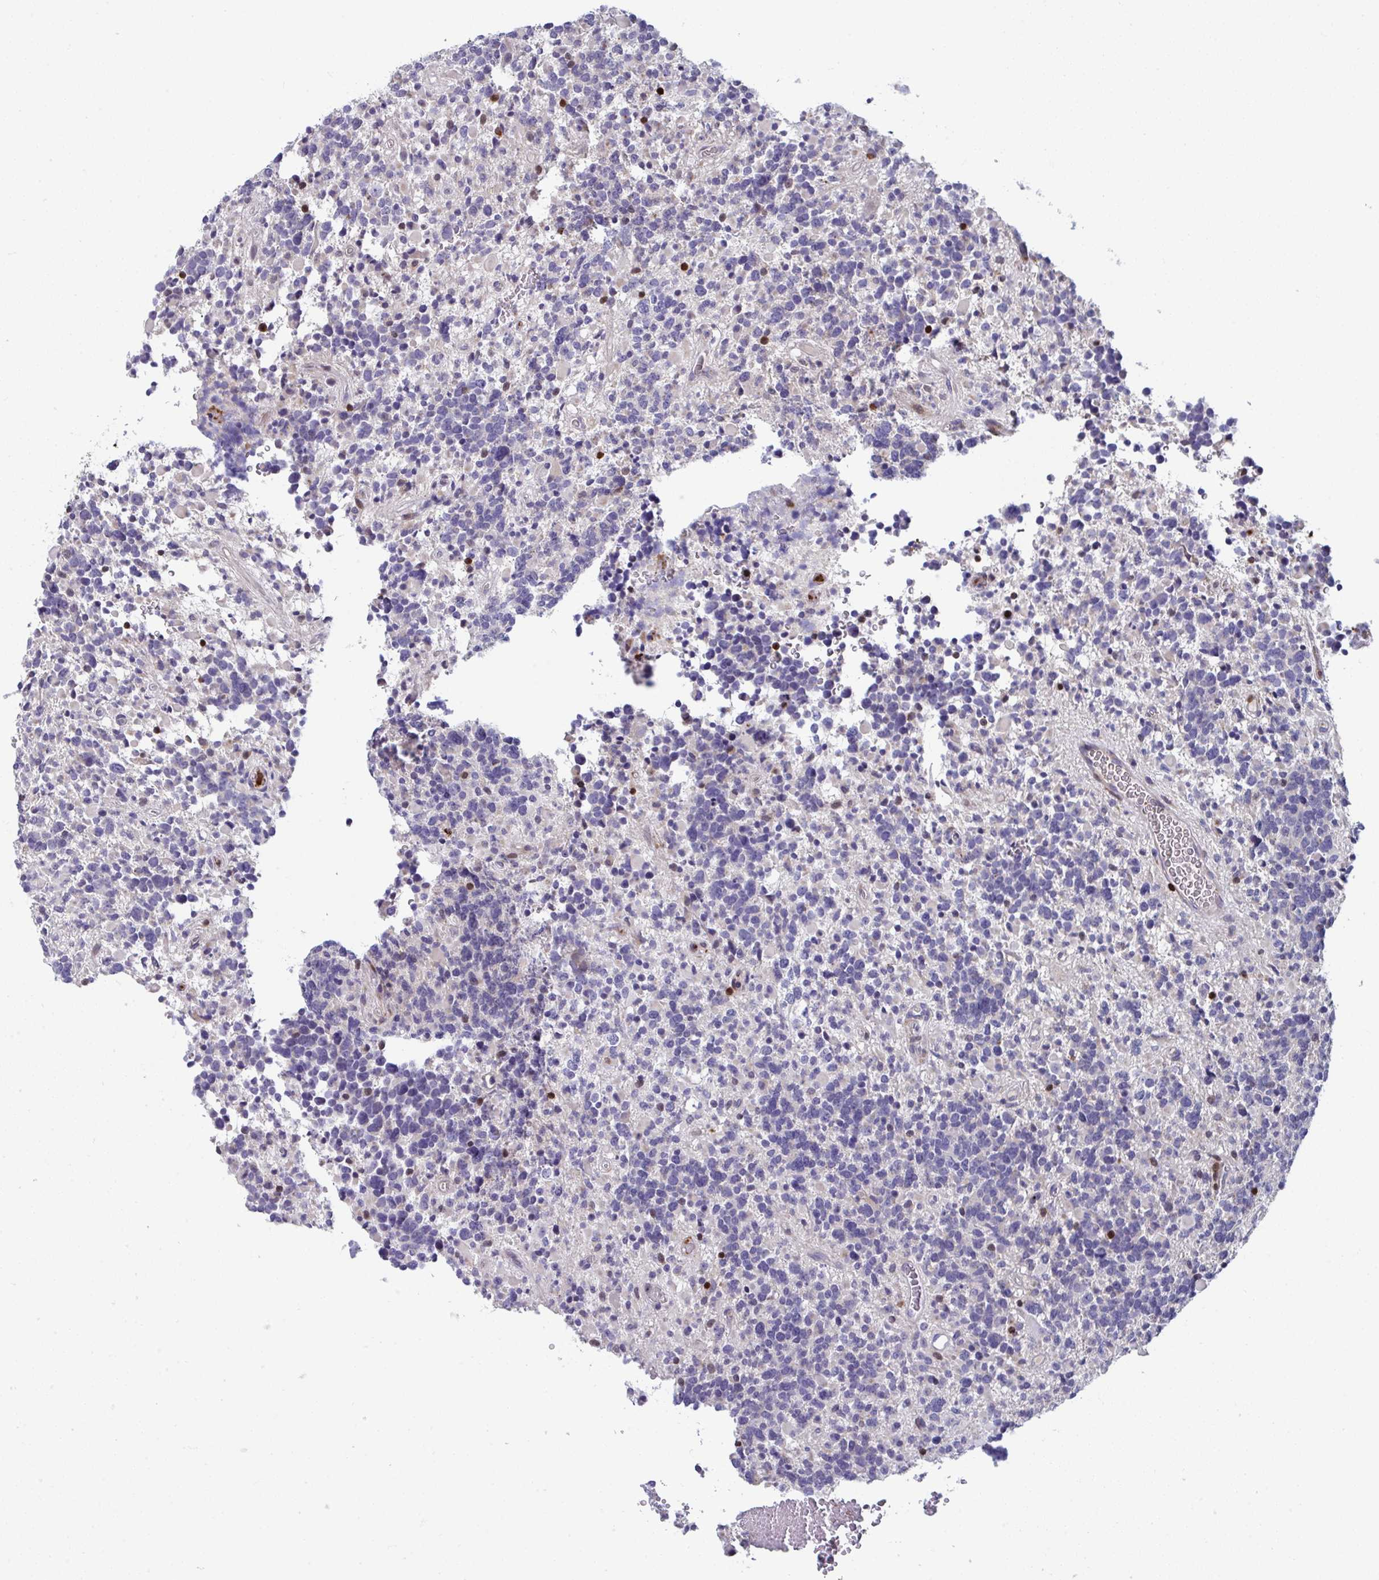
{"staining": {"intensity": "negative", "quantity": "none", "location": "none"}, "tissue": "glioma", "cell_type": "Tumor cells", "image_type": "cancer", "snomed": [{"axis": "morphology", "description": "Glioma, malignant, High grade"}, {"axis": "topography", "description": "Brain"}], "caption": "Glioma was stained to show a protein in brown. There is no significant positivity in tumor cells.", "gene": "AOC2", "patient": {"sex": "female", "age": 40}}